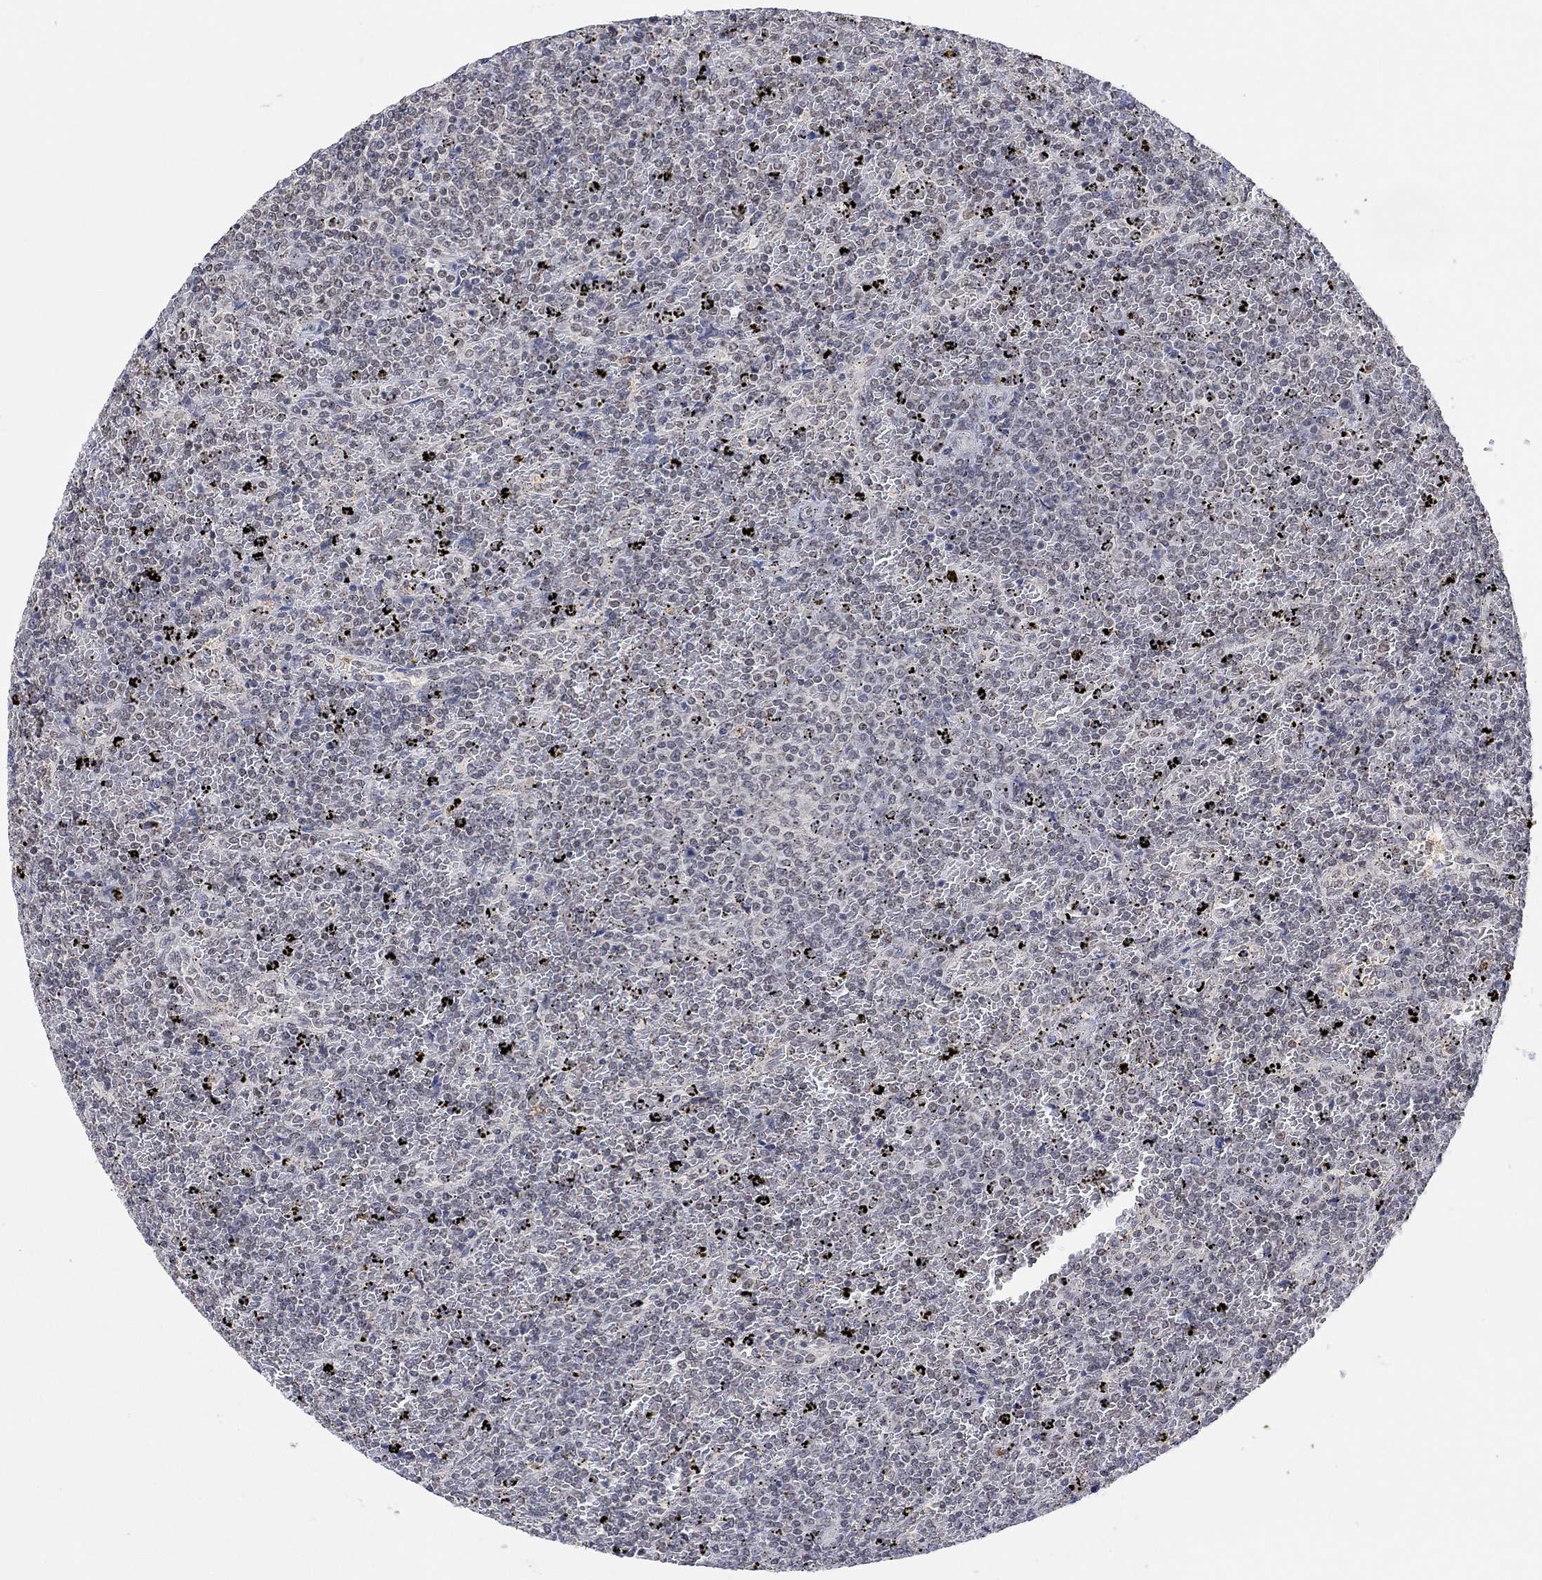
{"staining": {"intensity": "negative", "quantity": "none", "location": "none"}, "tissue": "lymphoma", "cell_type": "Tumor cells", "image_type": "cancer", "snomed": [{"axis": "morphology", "description": "Malignant lymphoma, non-Hodgkin's type, Low grade"}, {"axis": "topography", "description": "Spleen"}], "caption": "DAB immunohistochemical staining of human malignant lymphoma, non-Hodgkin's type (low-grade) displays no significant expression in tumor cells. Nuclei are stained in blue.", "gene": "THAP8", "patient": {"sex": "female", "age": 77}}